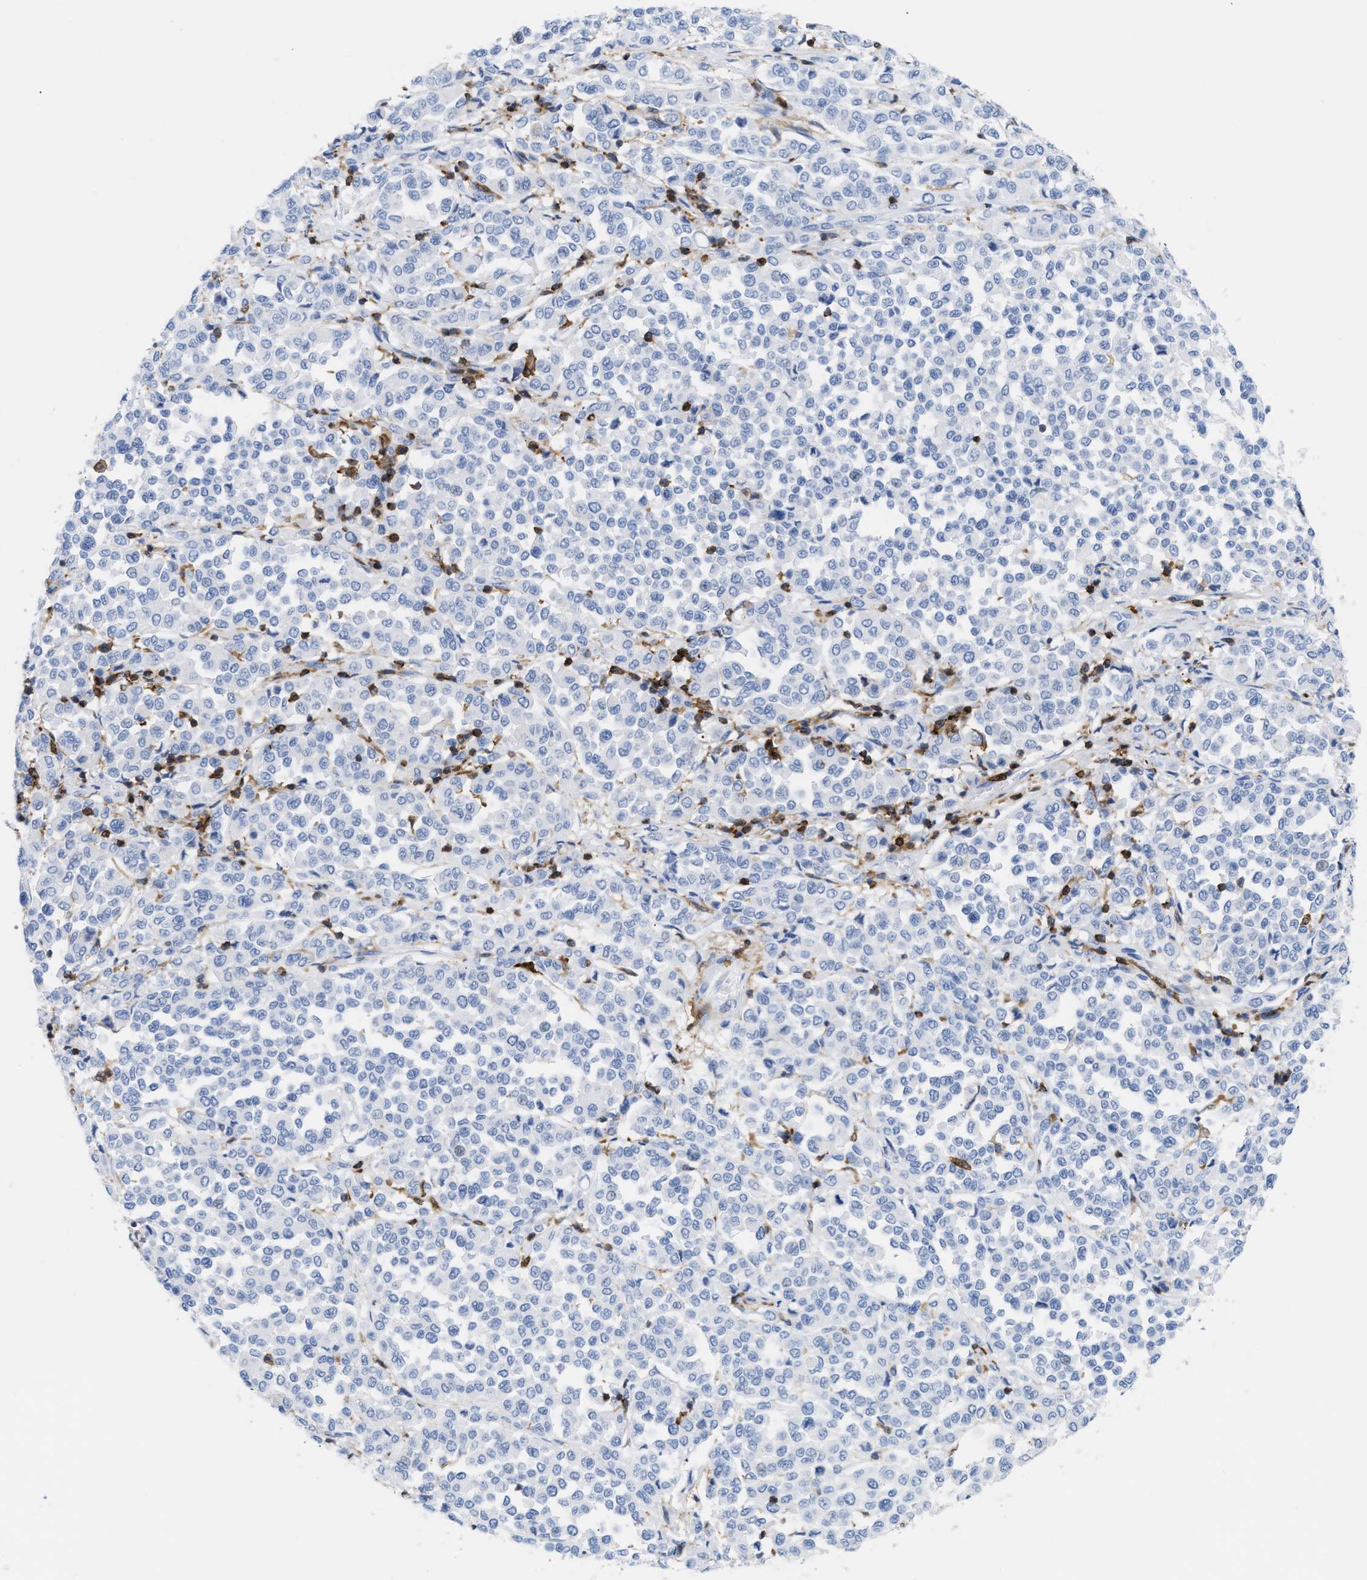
{"staining": {"intensity": "negative", "quantity": "none", "location": "none"}, "tissue": "melanoma", "cell_type": "Tumor cells", "image_type": "cancer", "snomed": [{"axis": "morphology", "description": "Malignant melanoma, Metastatic site"}, {"axis": "topography", "description": "Pancreas"}], "caption": "High power microscopy histopathology image of an immunohistochemistry photomicrograph of melanoma, revealing no significant expression in tumor cells.", "gene": "LCP1", "patient": {"sex": "female", "age": 30}}